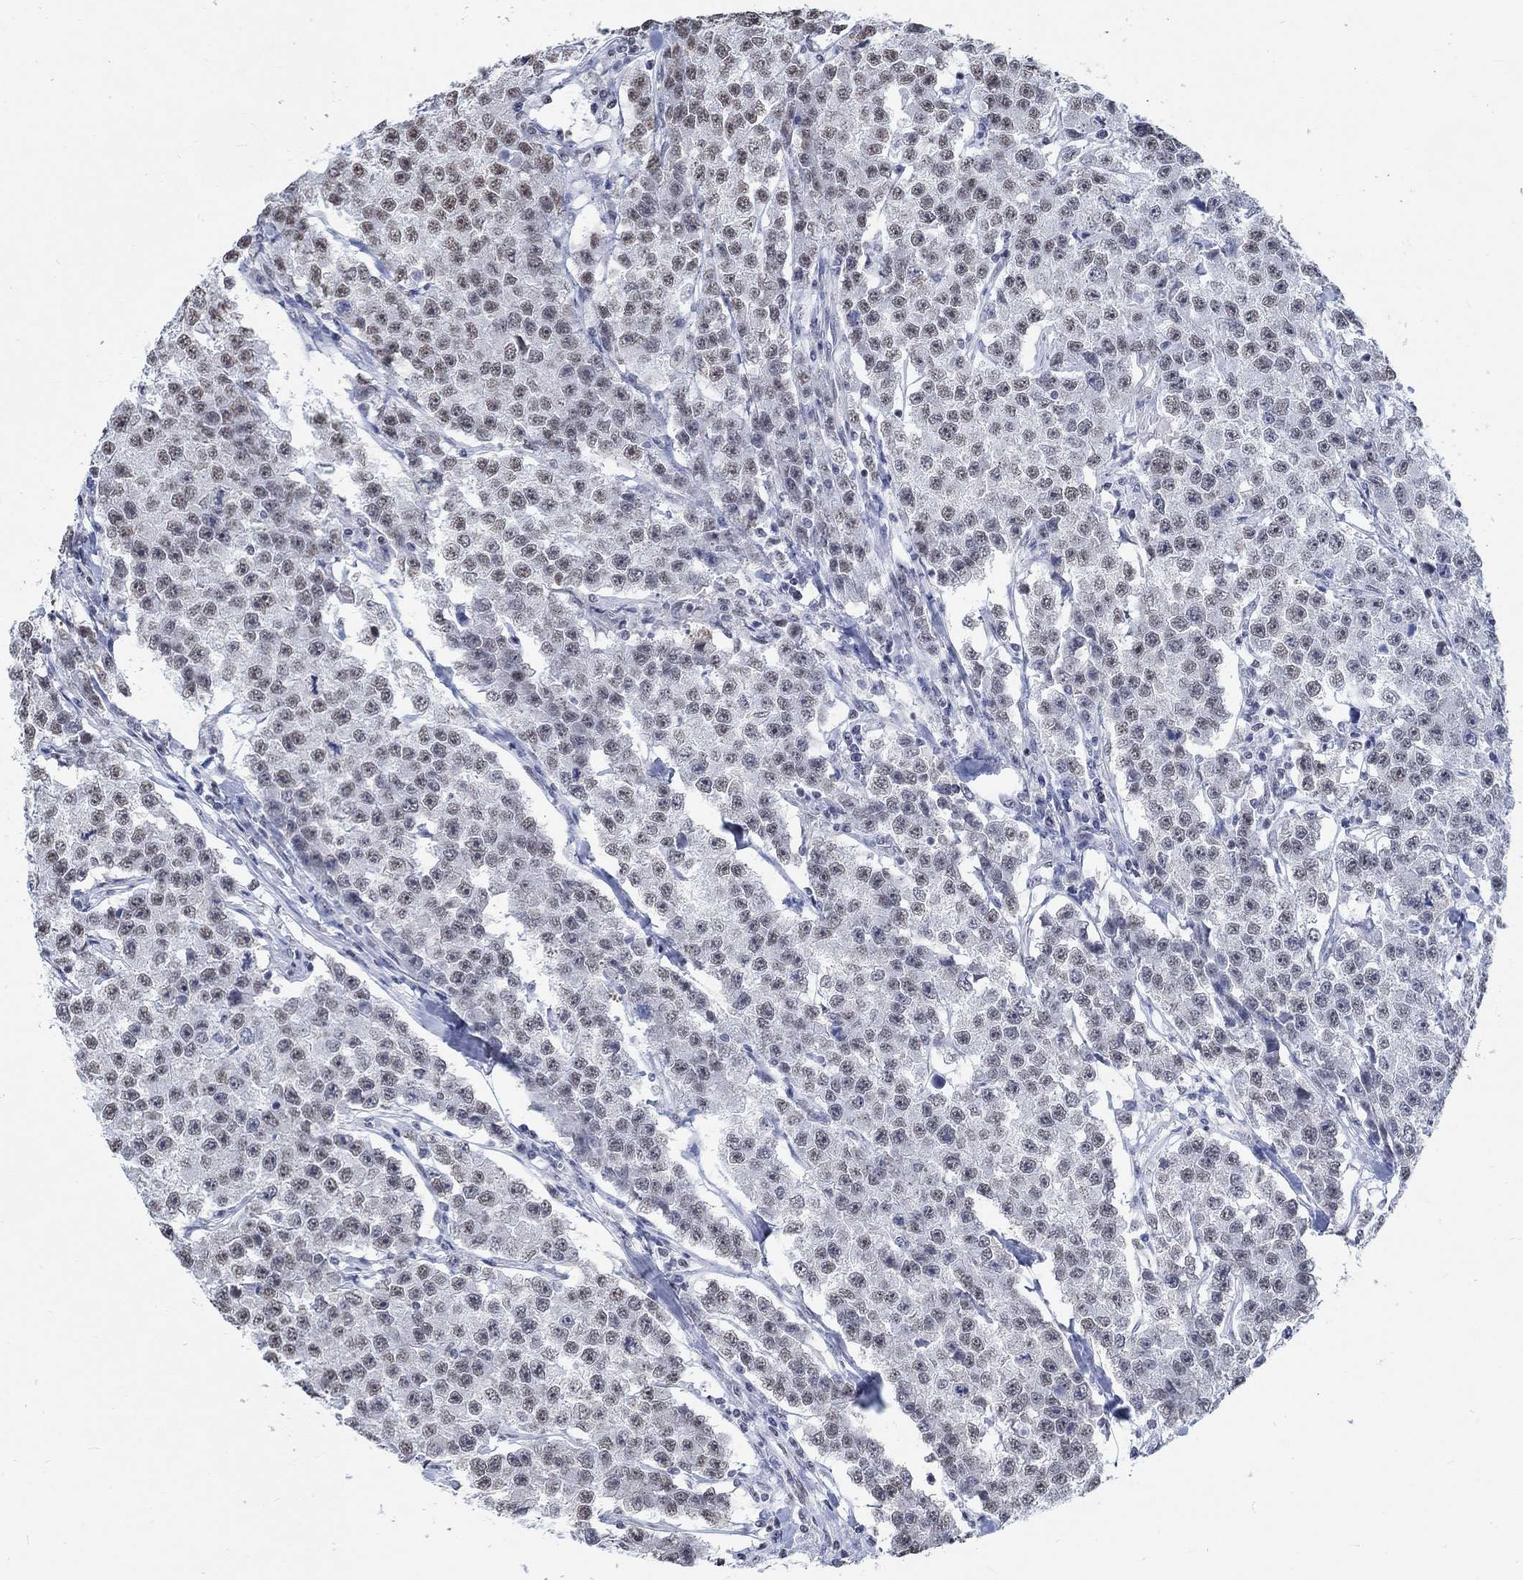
{"staining": {"intensity": "weak", "quantity": "<25%", "location": "nuclear"}, "tissue": "testis cancer", "cell_type": "Tumor cells", "image_type": "cancer", "snomed": [{"axis": "morphology", "description": "Seminoma, NOS"}, {"axis": "topography", "description": "Testis"}], "caption": "Testis seminoma was stained to show a protein in brown. There is no significant expression in tumor cells. (Stains: DAB immunohistochemistry (IHC) with hematoxylin counter stain, Microscopy: brightfield microscopy at high magnification).", "gene": "KCNH8", "patient": {"sex": "male", "age": 59}}